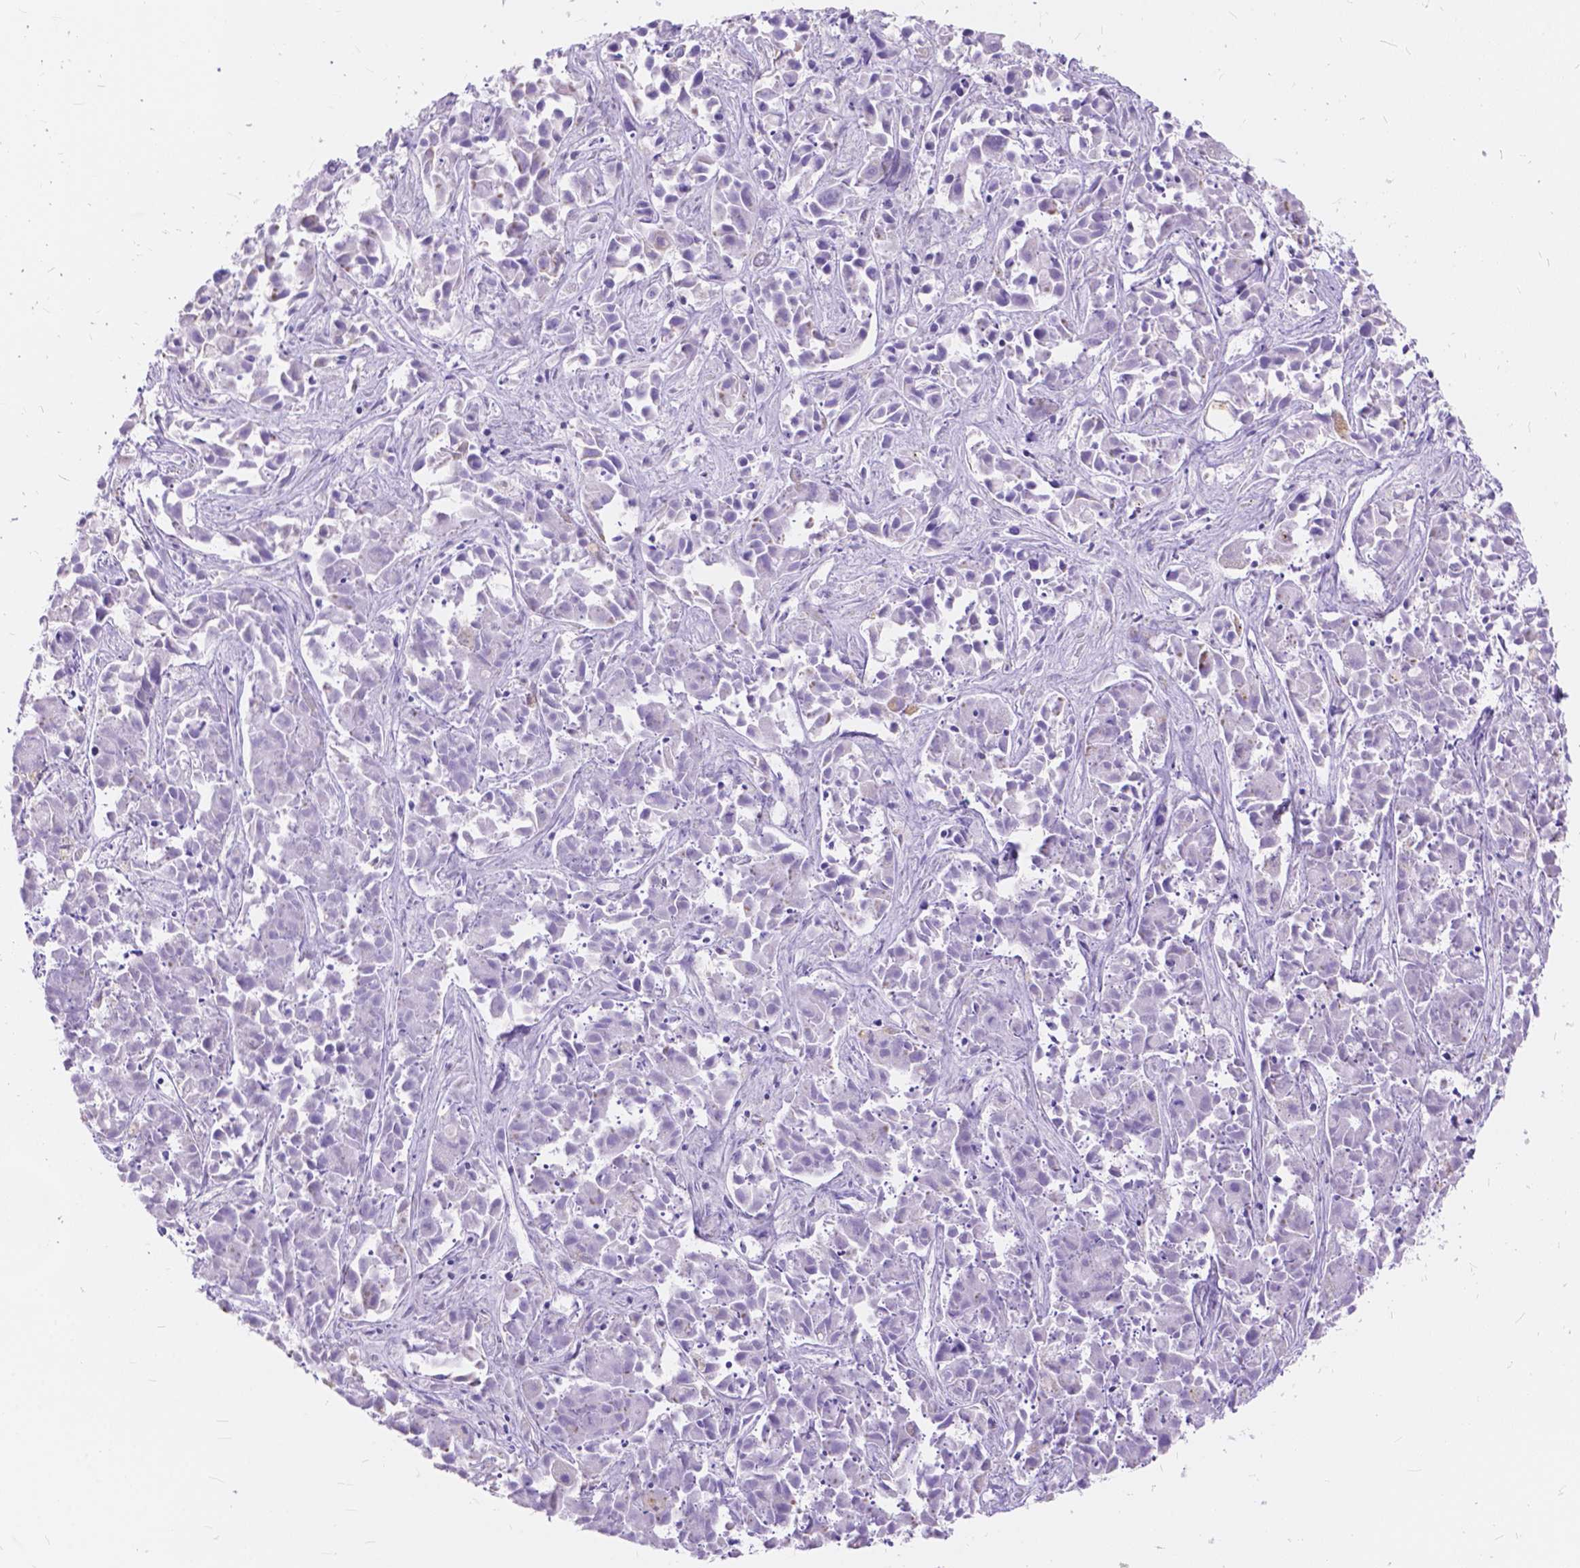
{"staining": {"intensity": "negative", "quantity": "none", "location": "none"}, "tissue": "liver cancer", "cell_type": "Tumor cells", "image_type": "cancer", "snomed": [{"axis": "morphology", "description": "Cholangiocarcinoma"}, {"axis": "topography", "description": "Liver"}], "caption": "DAB (3,3'-diaminobenzidine) immunohistochemical staining of liver cancer (cholangiocarcinoma) reveals no significant positivity in tumor cells.", "gene": "FOXL2", "patient": {"sex": "female", "age": 81}}